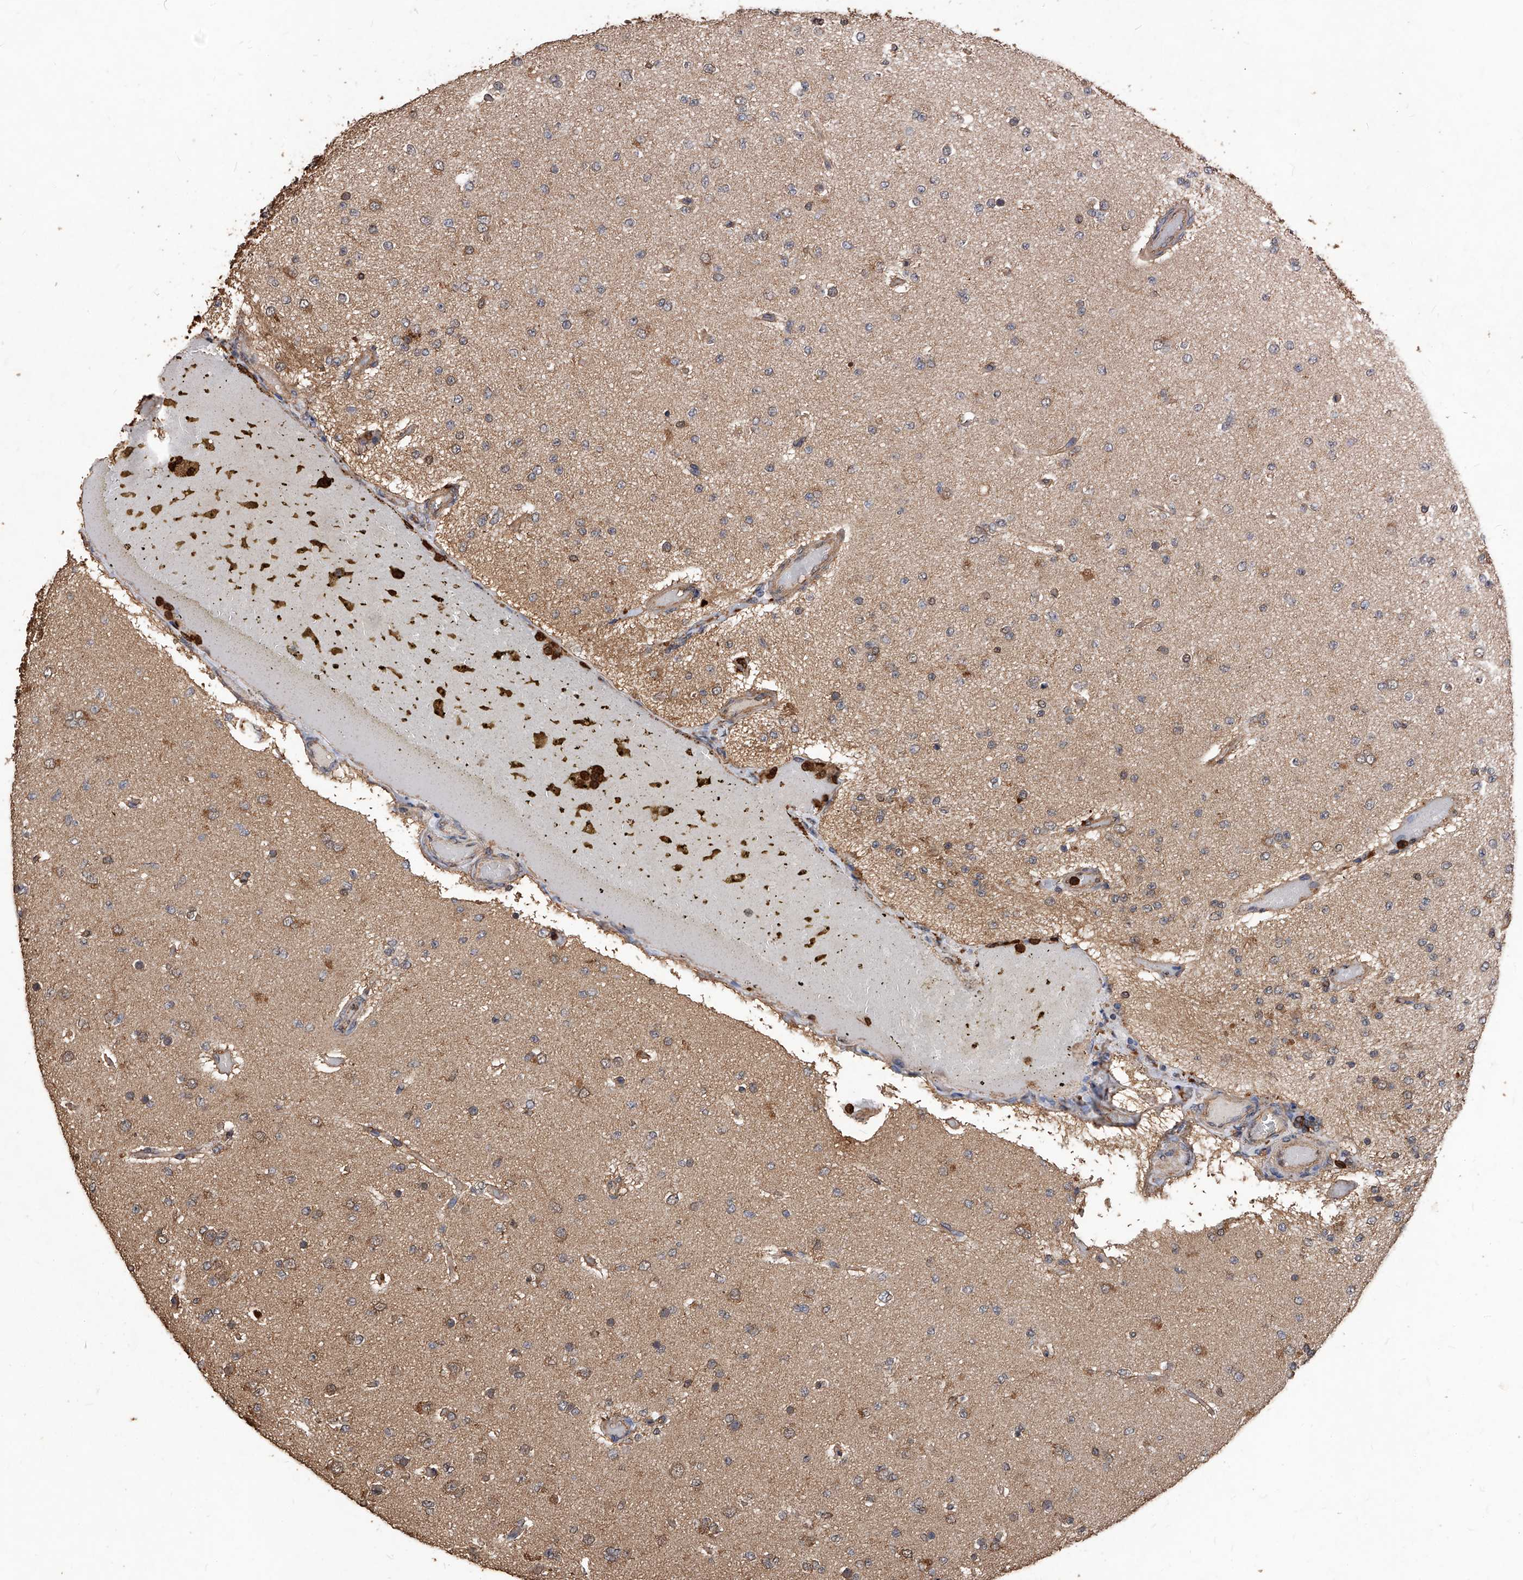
{"staining": {"intensity": "weak", "quantity": "25%-75%", "location": "cytoplasmic/membranous"}, "tissue": "glioma", "cell_type": "Tumor cells", "image_type": "cancer", "snomed": [{"axis": "morphology", "description": "Glioma, malignant, Low grade"}, {"axis": "topography", "description": "Brain"}], "caption": "The histopathology image shows staining of low-grade glioma (malignant), revealing weak cytoplasmic/membranous protein expression (brown color) within tumor cells. The staining was performed using DAB (3,3'-diaminobenzidine), with brown indicating positive protein expression. Nuclei are stained blue with hematoxylin.", "gene": "UCP2", "patient": {"sex": "female", "age": 22}}